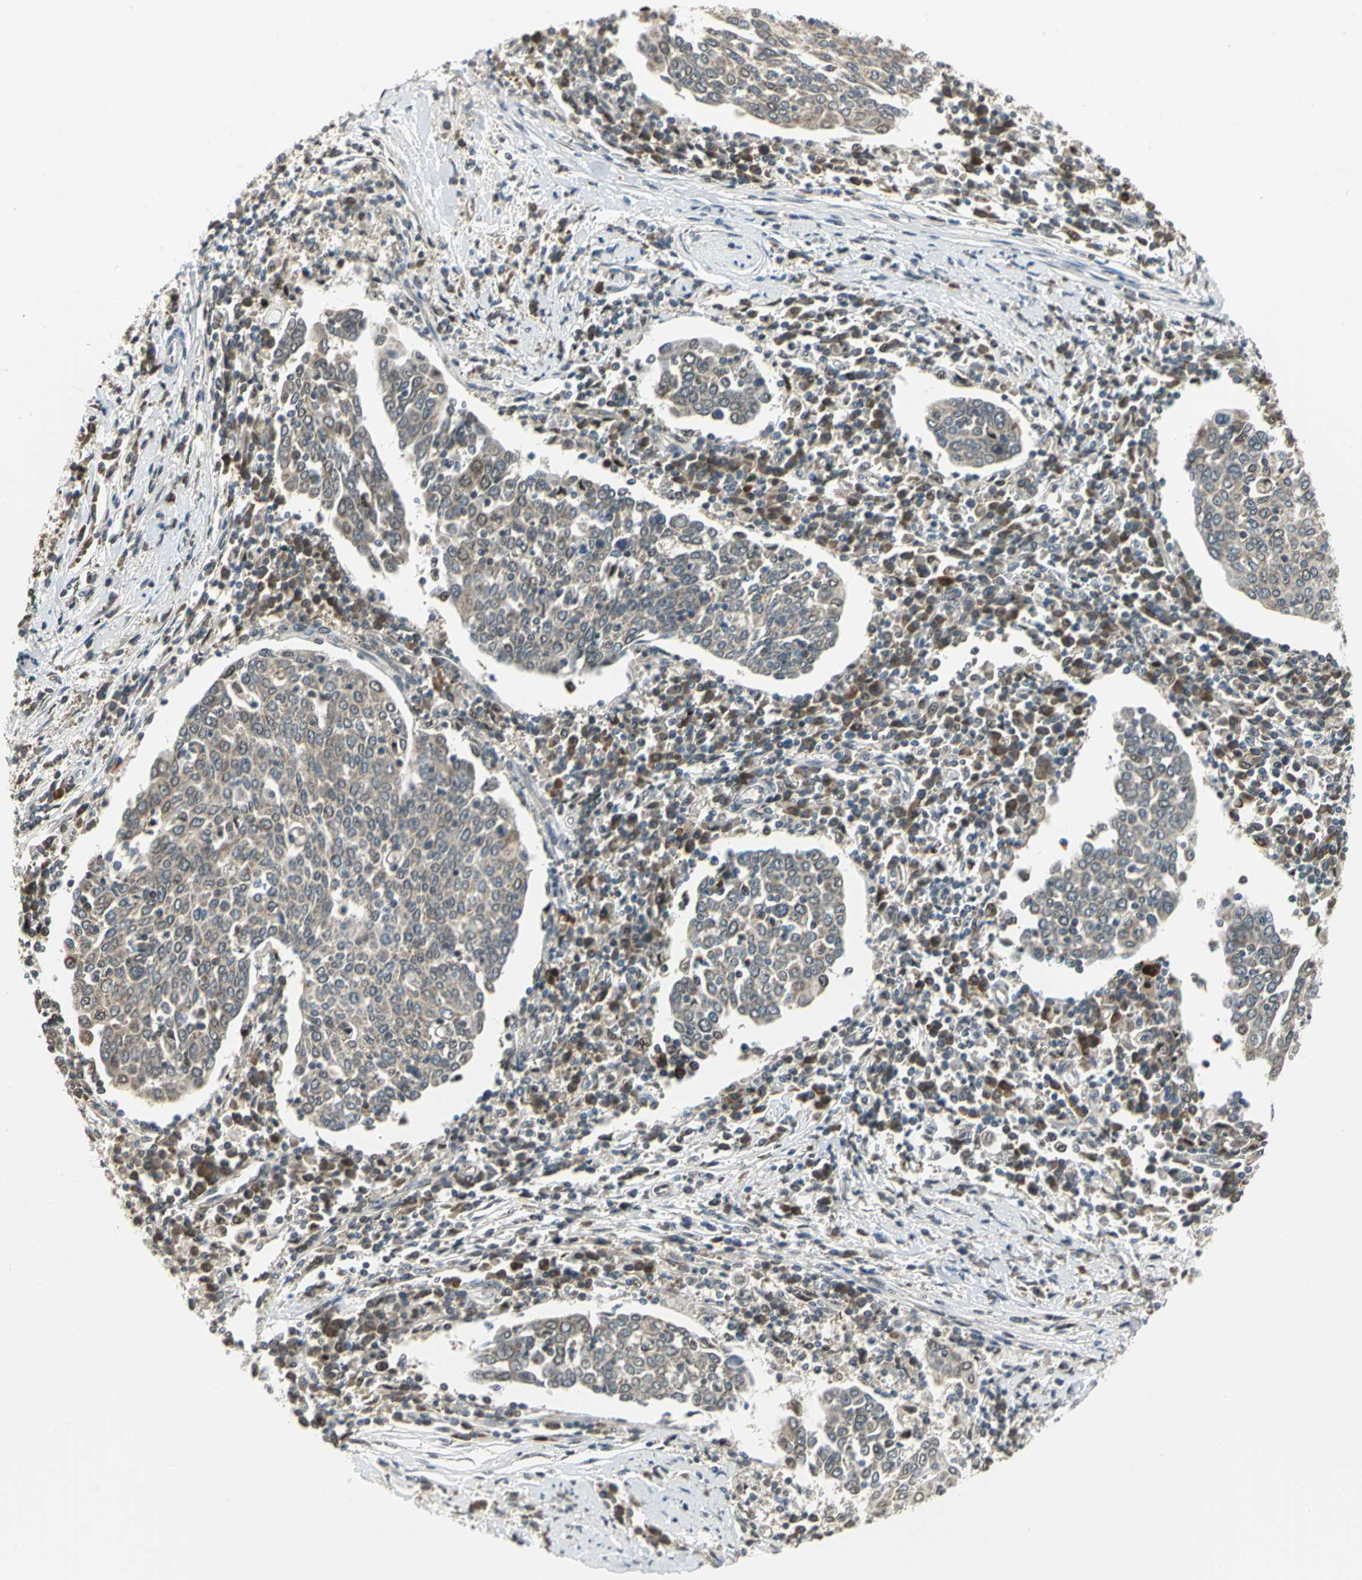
{"staining": {"intensity": "moderate", "quantity": ">75%", "location": "cytoplasmic/membranous"}, "tissue": "cervical cancer", "cell_type": "Tumor cells", "image_type": "cancer", "snomed": [{"axis": "morphology", "description": "Squamous cell carcinoma, NOS"}, {"axis": "topography", "description": "Cervix"}], "caption": "IHC (DAB) staining of cervical cancer reveals moderate cytoplasmic/membranous protein staining in approximately >75% of tumor cells.", "gene": "PSMC4", "patient": {"sex": "female", "age": 40}}